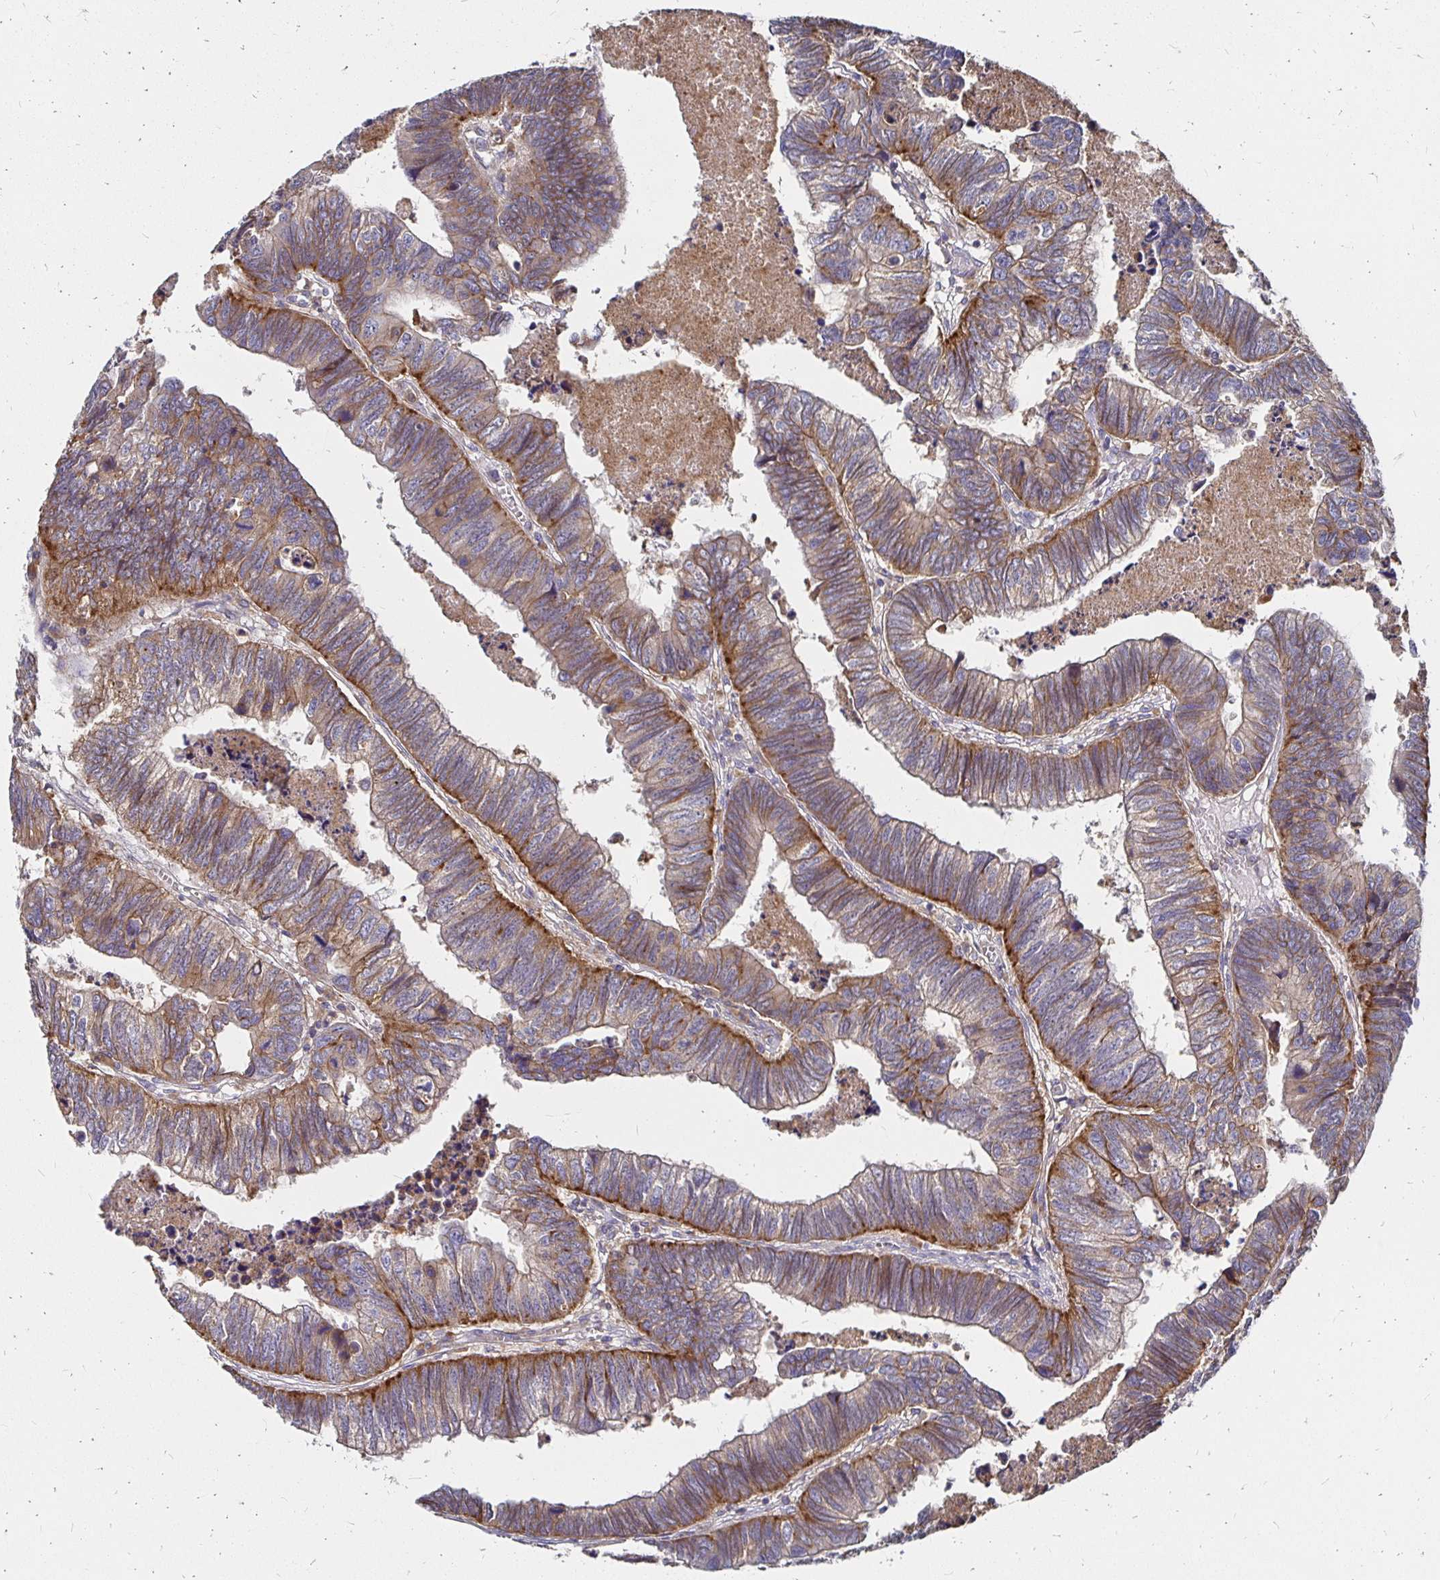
{"staining": {"intensity": "moderate", "quantity": ">75%", "location": "cytoplasmic/membranous"}, "tissue": "colorectal cancer", "cell_type": "Tumor cells", "image_type": "cancer", "snomed": [{"axis": "morphology", "description": "Adenocarcinoma, NOS"}, {"axis": "topography", "description": "Colon"}], "caption": "High-power microscopy captured an immunohistochemistry micrograph of colorectal cancer, revealing moderate cytoplasmic/membranous positivity in approximately >75% of tumor cells. Nuclei are stained in blue.", "gene": "NCSTN", "patient": {"sex": "male", "age": 62}}